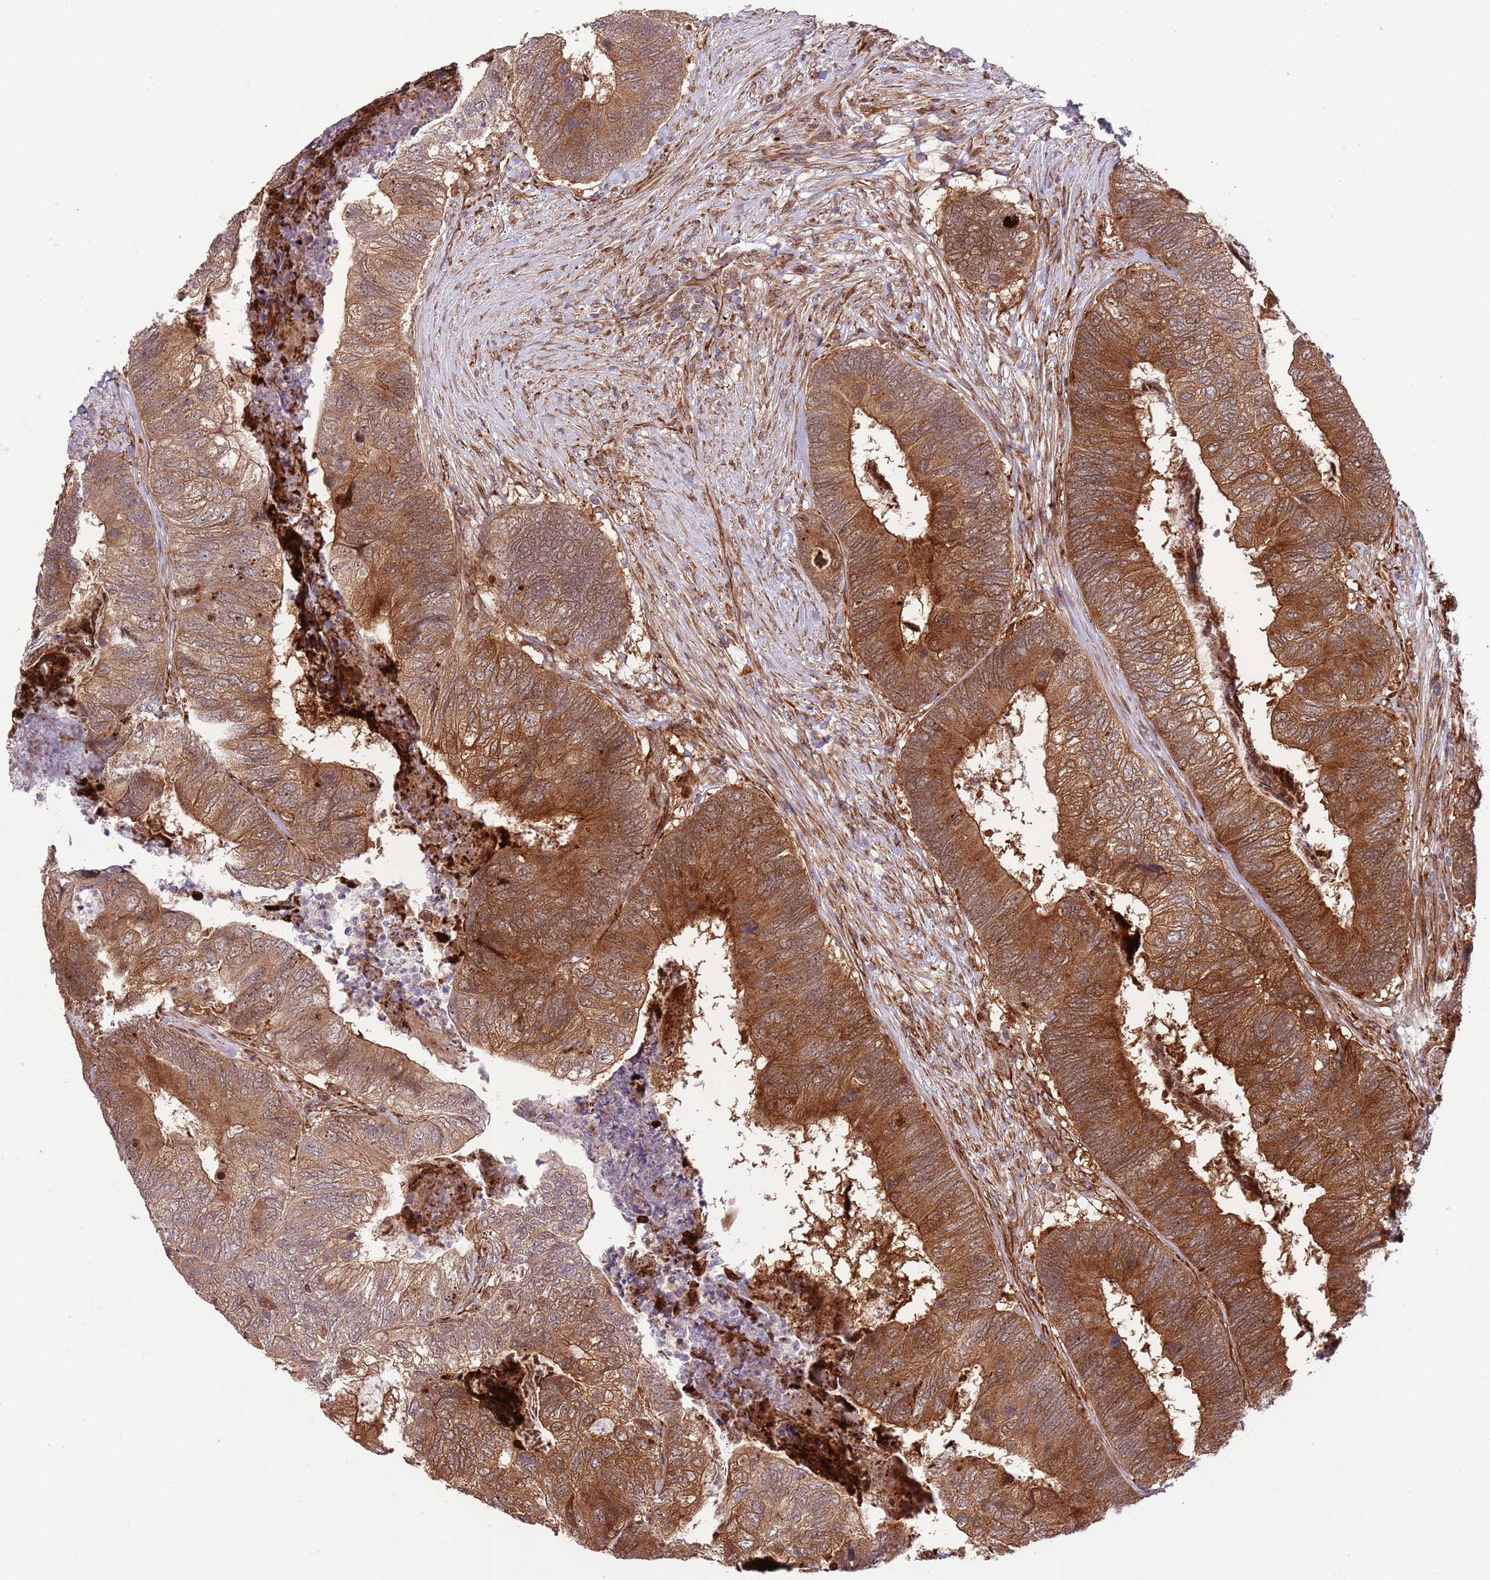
{"staining": {"intensity": "strong", "quantity": ">75%", "location": "cytoplasmic/membranous"}, "tissue": "colorectal cancer", "cell_type": "Tumor cells", "image_type": "cancer", "snomed": [{"axis": "morphology", "description": "Adenocarcinoma, NOS"}, {"axis": "topography", "description": "Colon"}], "caption": "A histopathology image of human colorectal cancer stained for a protein displays strong cytoplasmic/membranous brown staining in tumor cells. Nuclei are stained in blue.", "gene": "NEK3", "patient": {"sex": "female", "age": 67}}